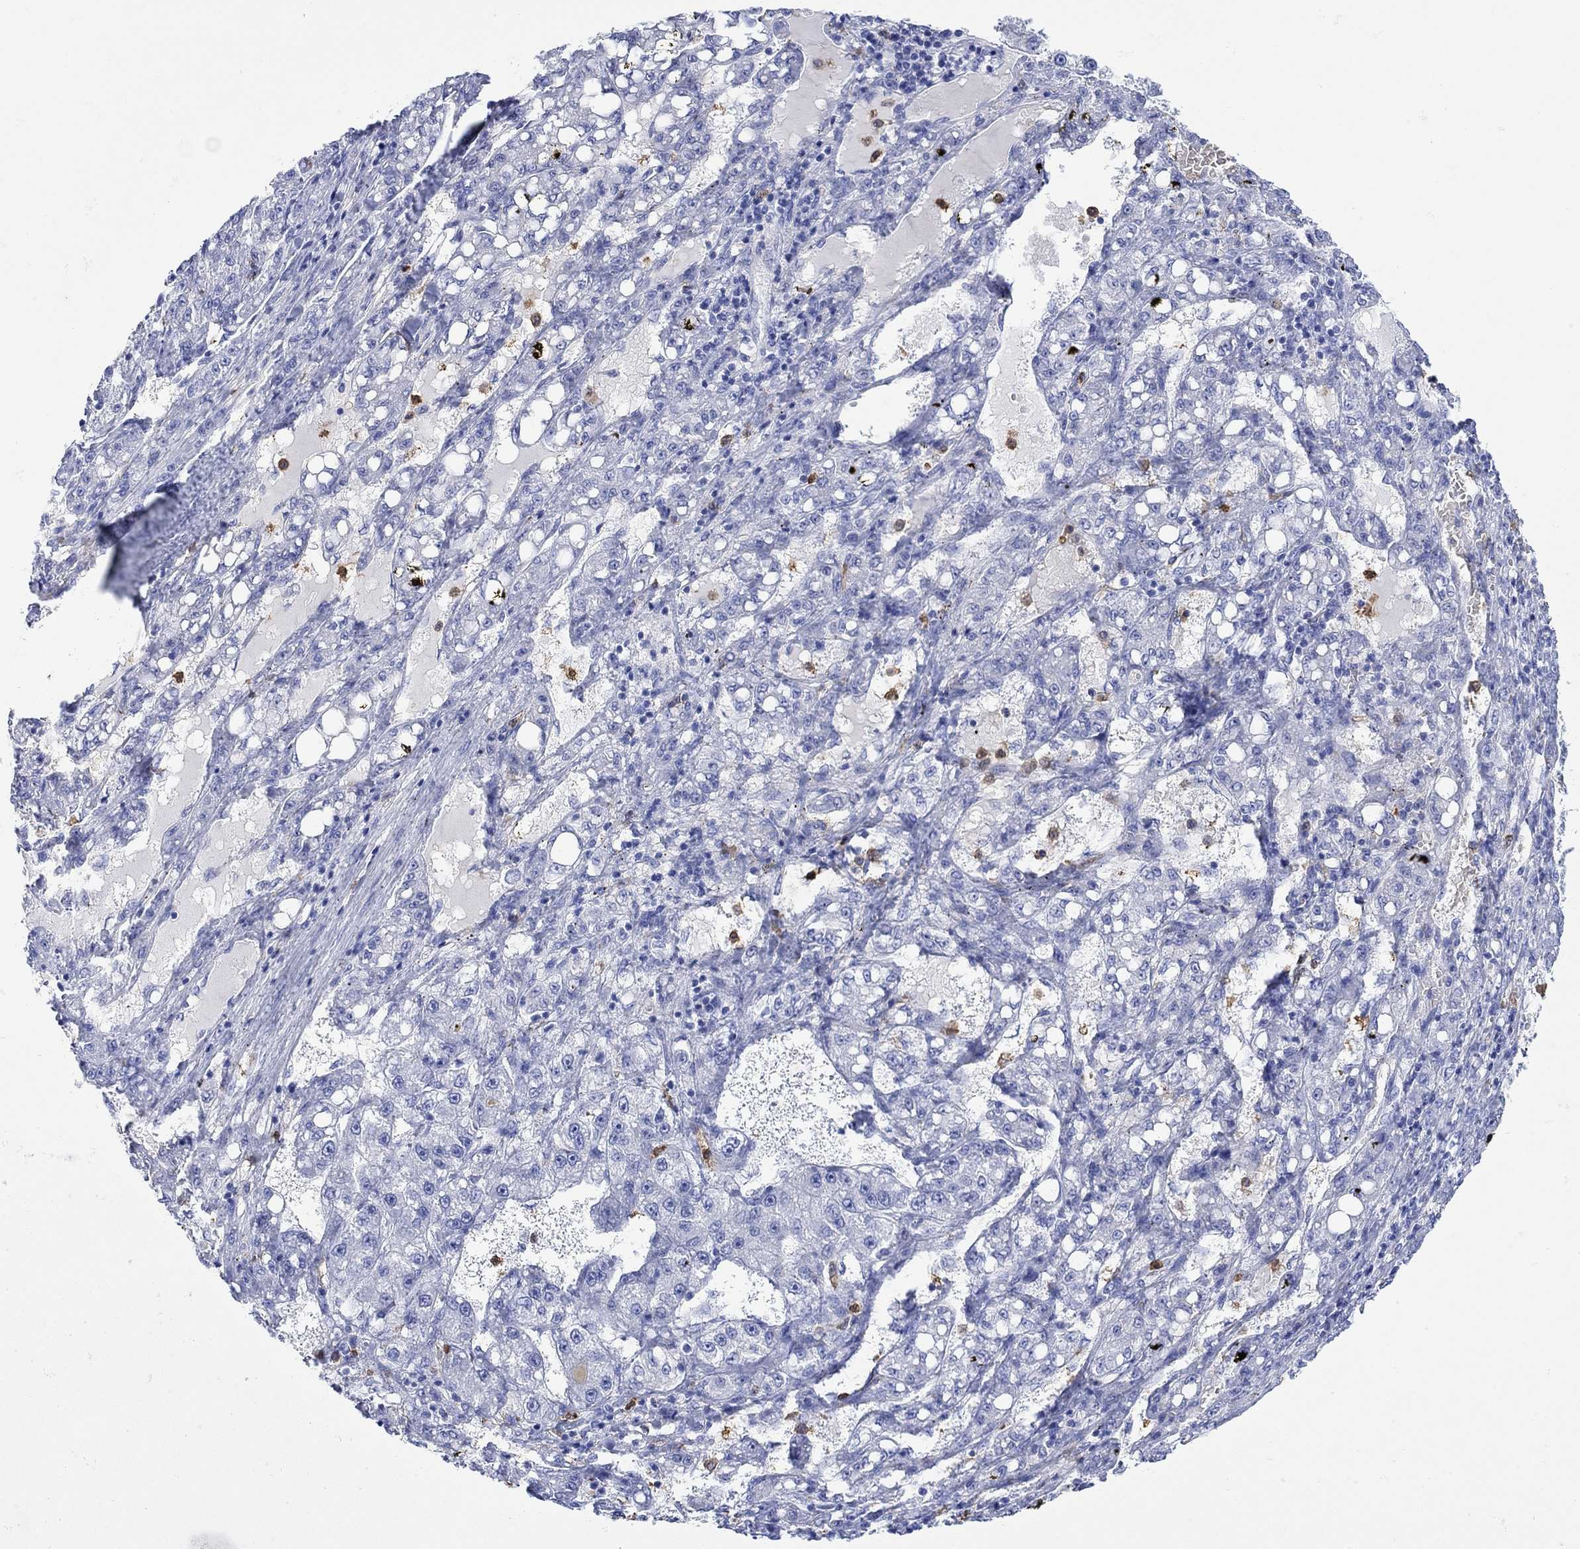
{"staining": {"intensity": "negative", "quantity": "none", "location": "none"}, "tissue": "liver cancer", "cell_type": "Tumor cells", "image_type": "cancer", "snomed": [{"axis": "morphology", "description": "Carcinoma, Hepatocellular, NOS"}, {"axis": "topography", "description": "Liver"}], "caption": "Tumor cells show no significant protein expression in liver cancer (hepatocellular carcinoma).", "gene": "LINGO3", "patient": {"sex": "female", "age": 65}}